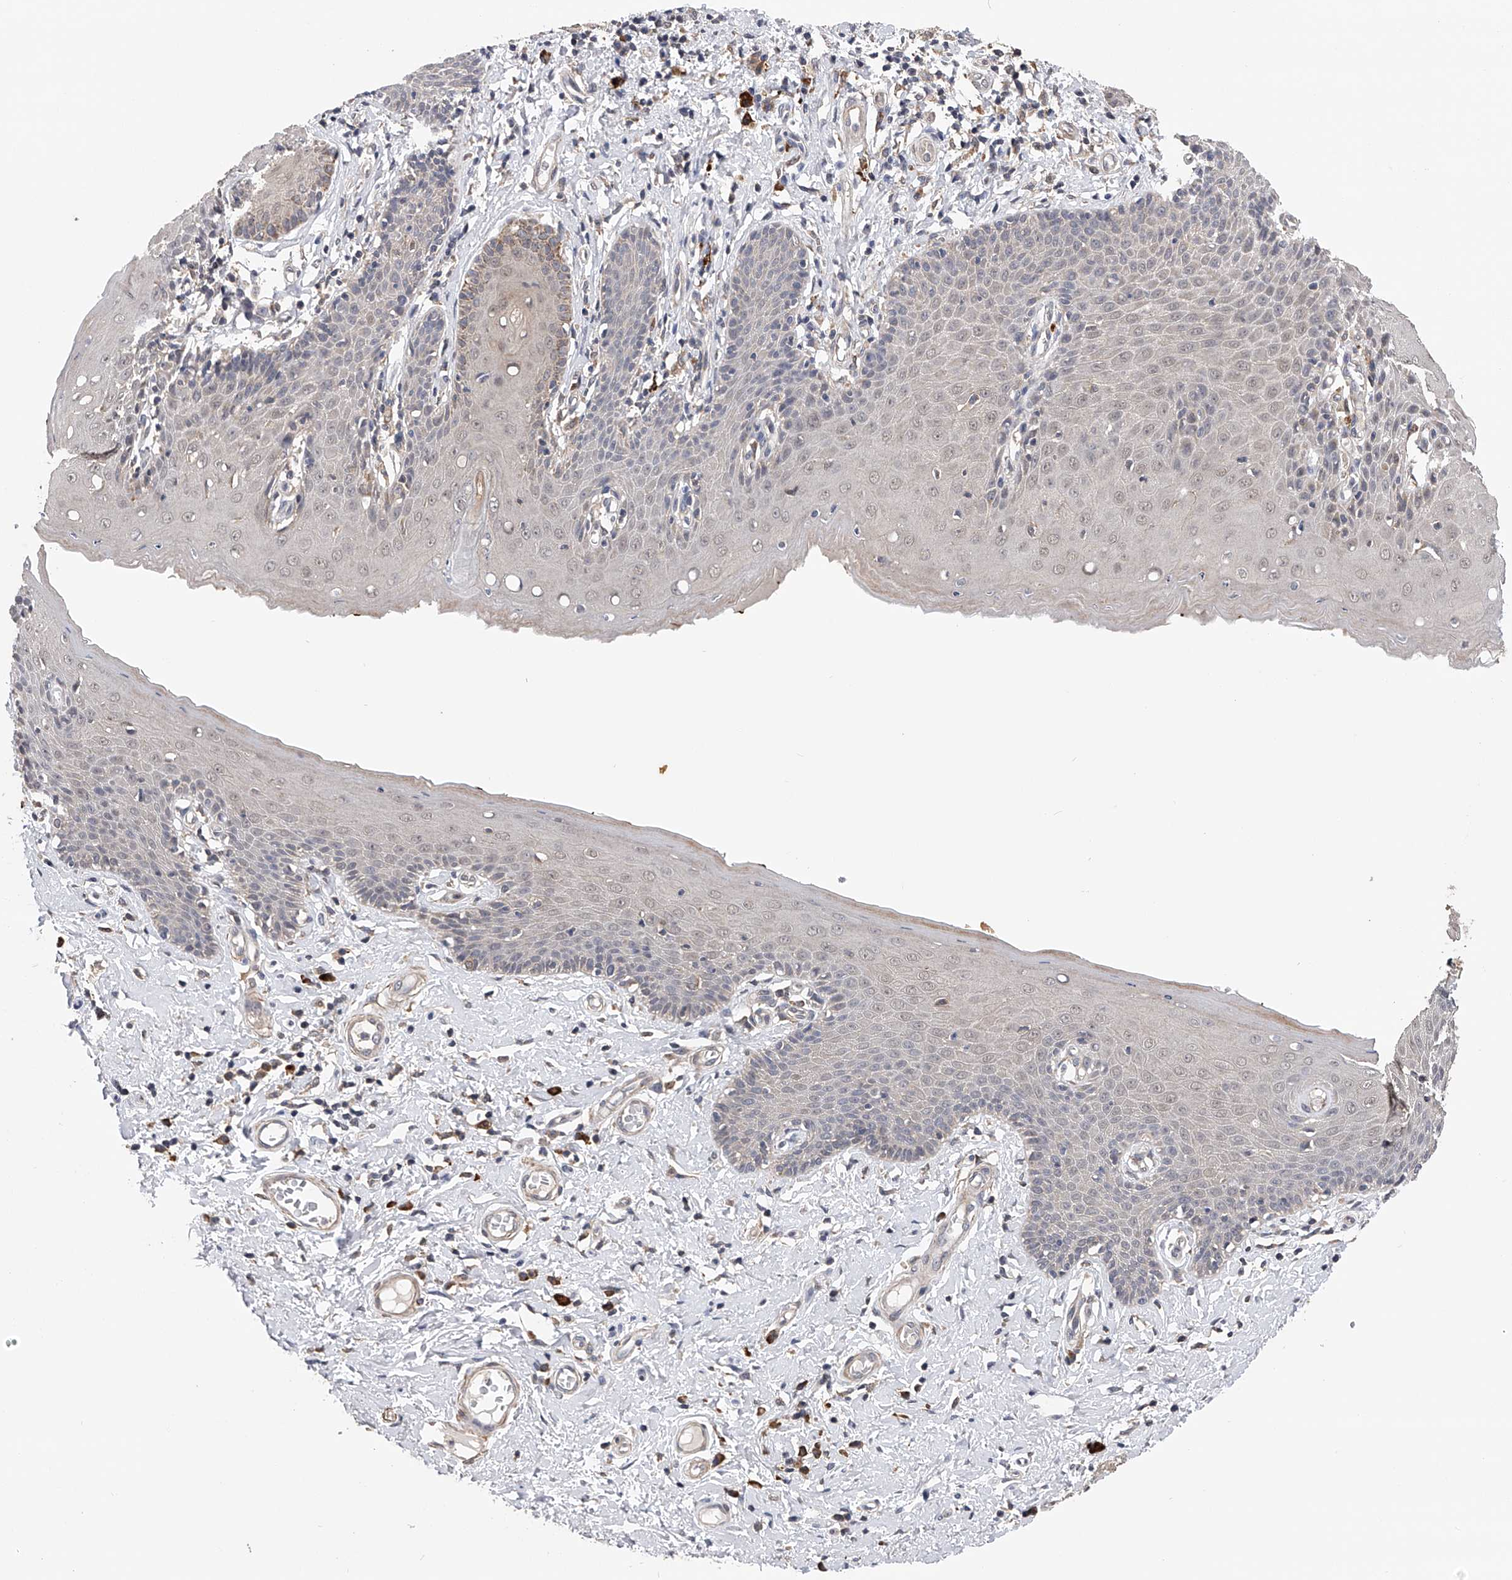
{"staining": {"intensity": "weak", "quantity": "<25%", "location": "cytoplasmic/membranous"}, "tissue": "skin", "cell_type": "Epidermal cells", "image_type": "normal", "snomed": [{"axis": "morphology", "description": "Normal tissue, NOS"}, {"axis": "topography", "description": "Vulva"}], "caption": "The micrograph reveals no staining of epidermal cells in normal skin.", "gene": "SPOCK1", "patient": {"sex": "female", "age": 66}}